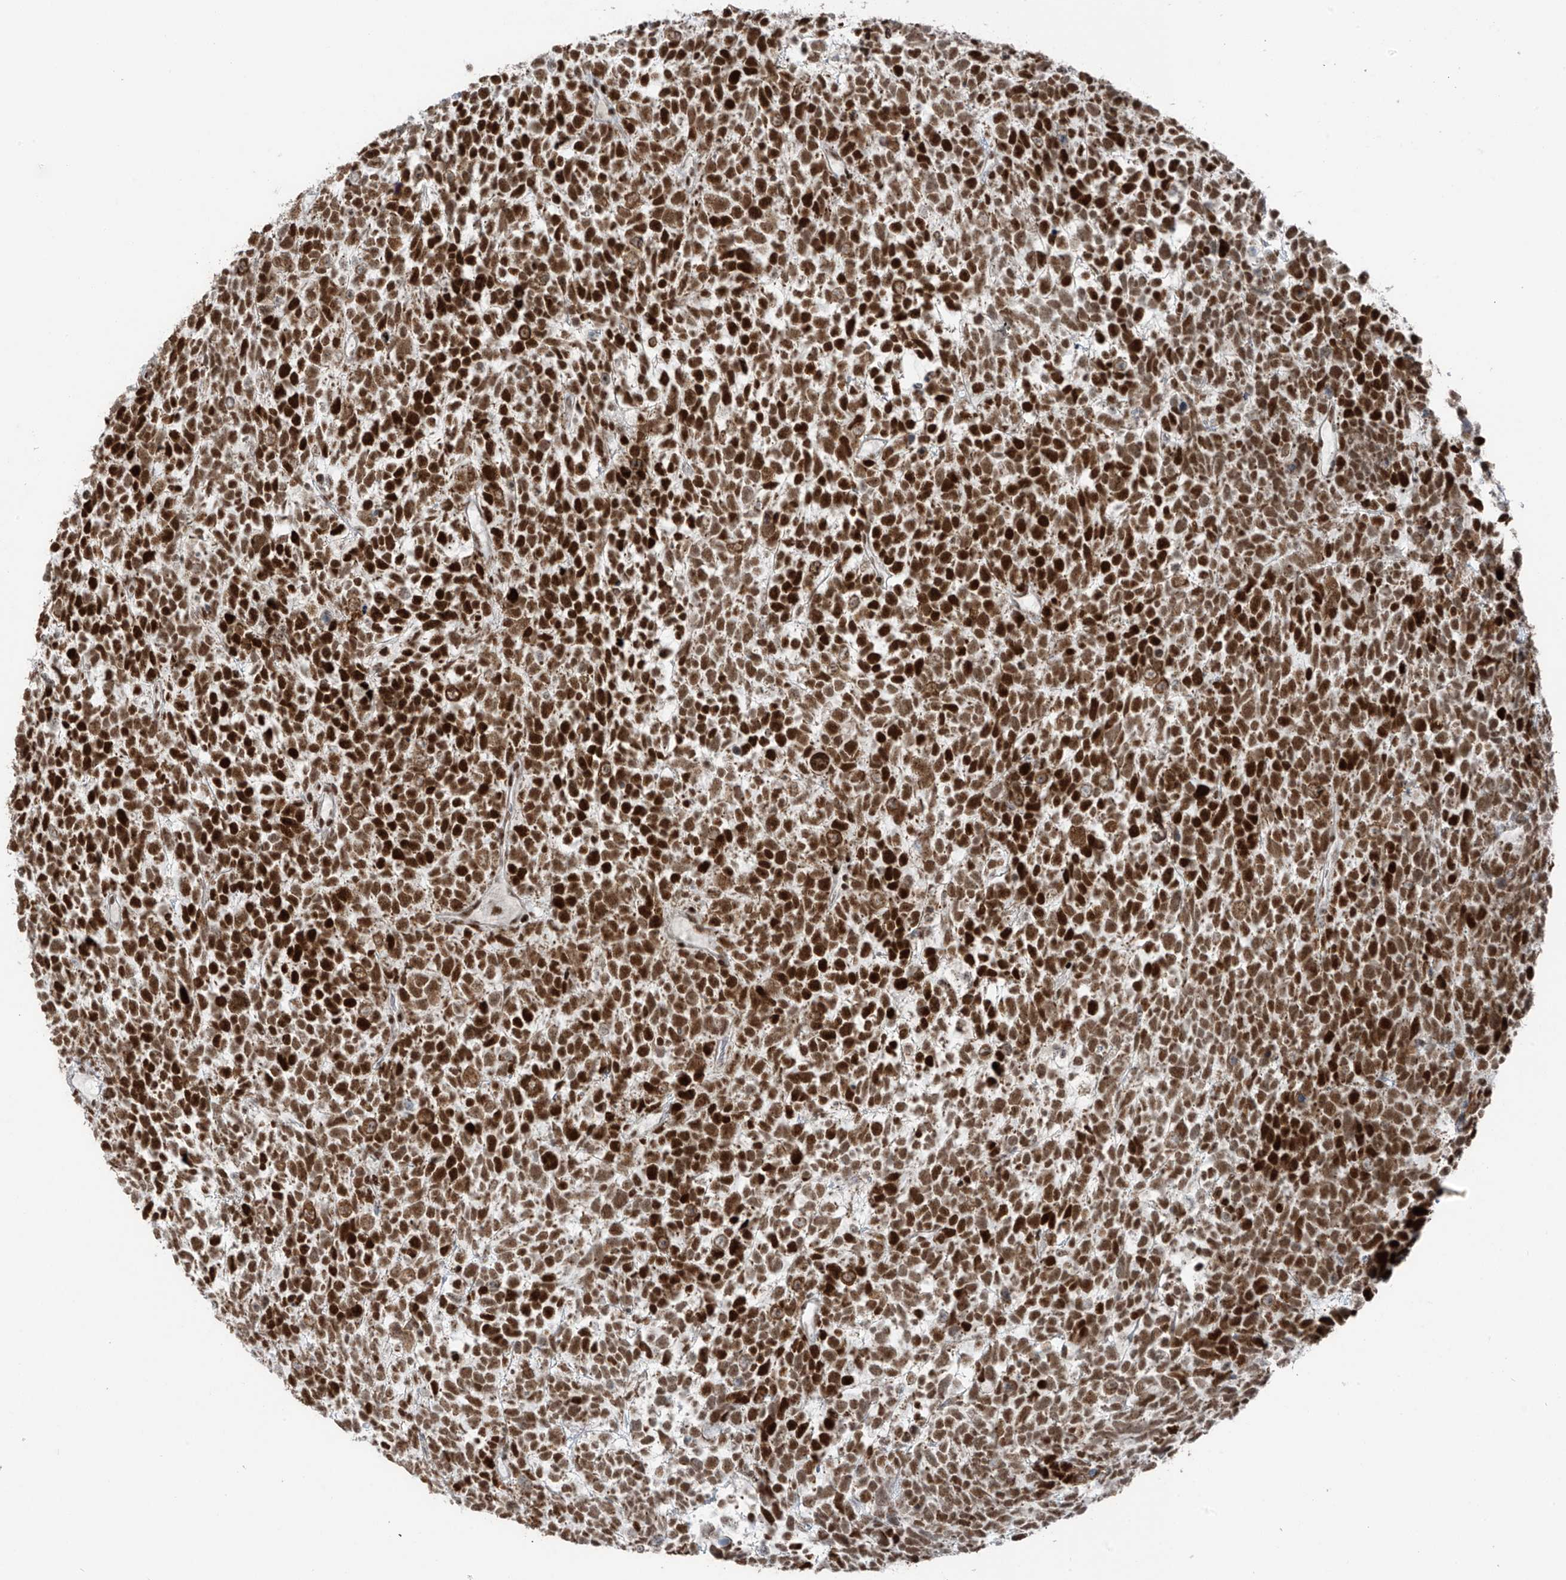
{"staining": {"intensity": "strong", "quantity": ">75%", "location": "nuclear"}, "tissue": "urothelial cancer", "cell_type": "Tumor cells", "image_type": "cancer", "snomed": [{"axis": "morphology", "description": "Urothelial carcinoma, High grade"}, {"axis": "topography", "description": "Urinary bladder"}], "caption": "Urothelial cancer tissue reveals strong nuclear staining in approximately >75% of tumor cells, visualized by immunohistochemistry.", "gene": "WRNIP1", "patient": {"sex": "female", "age": 82}}